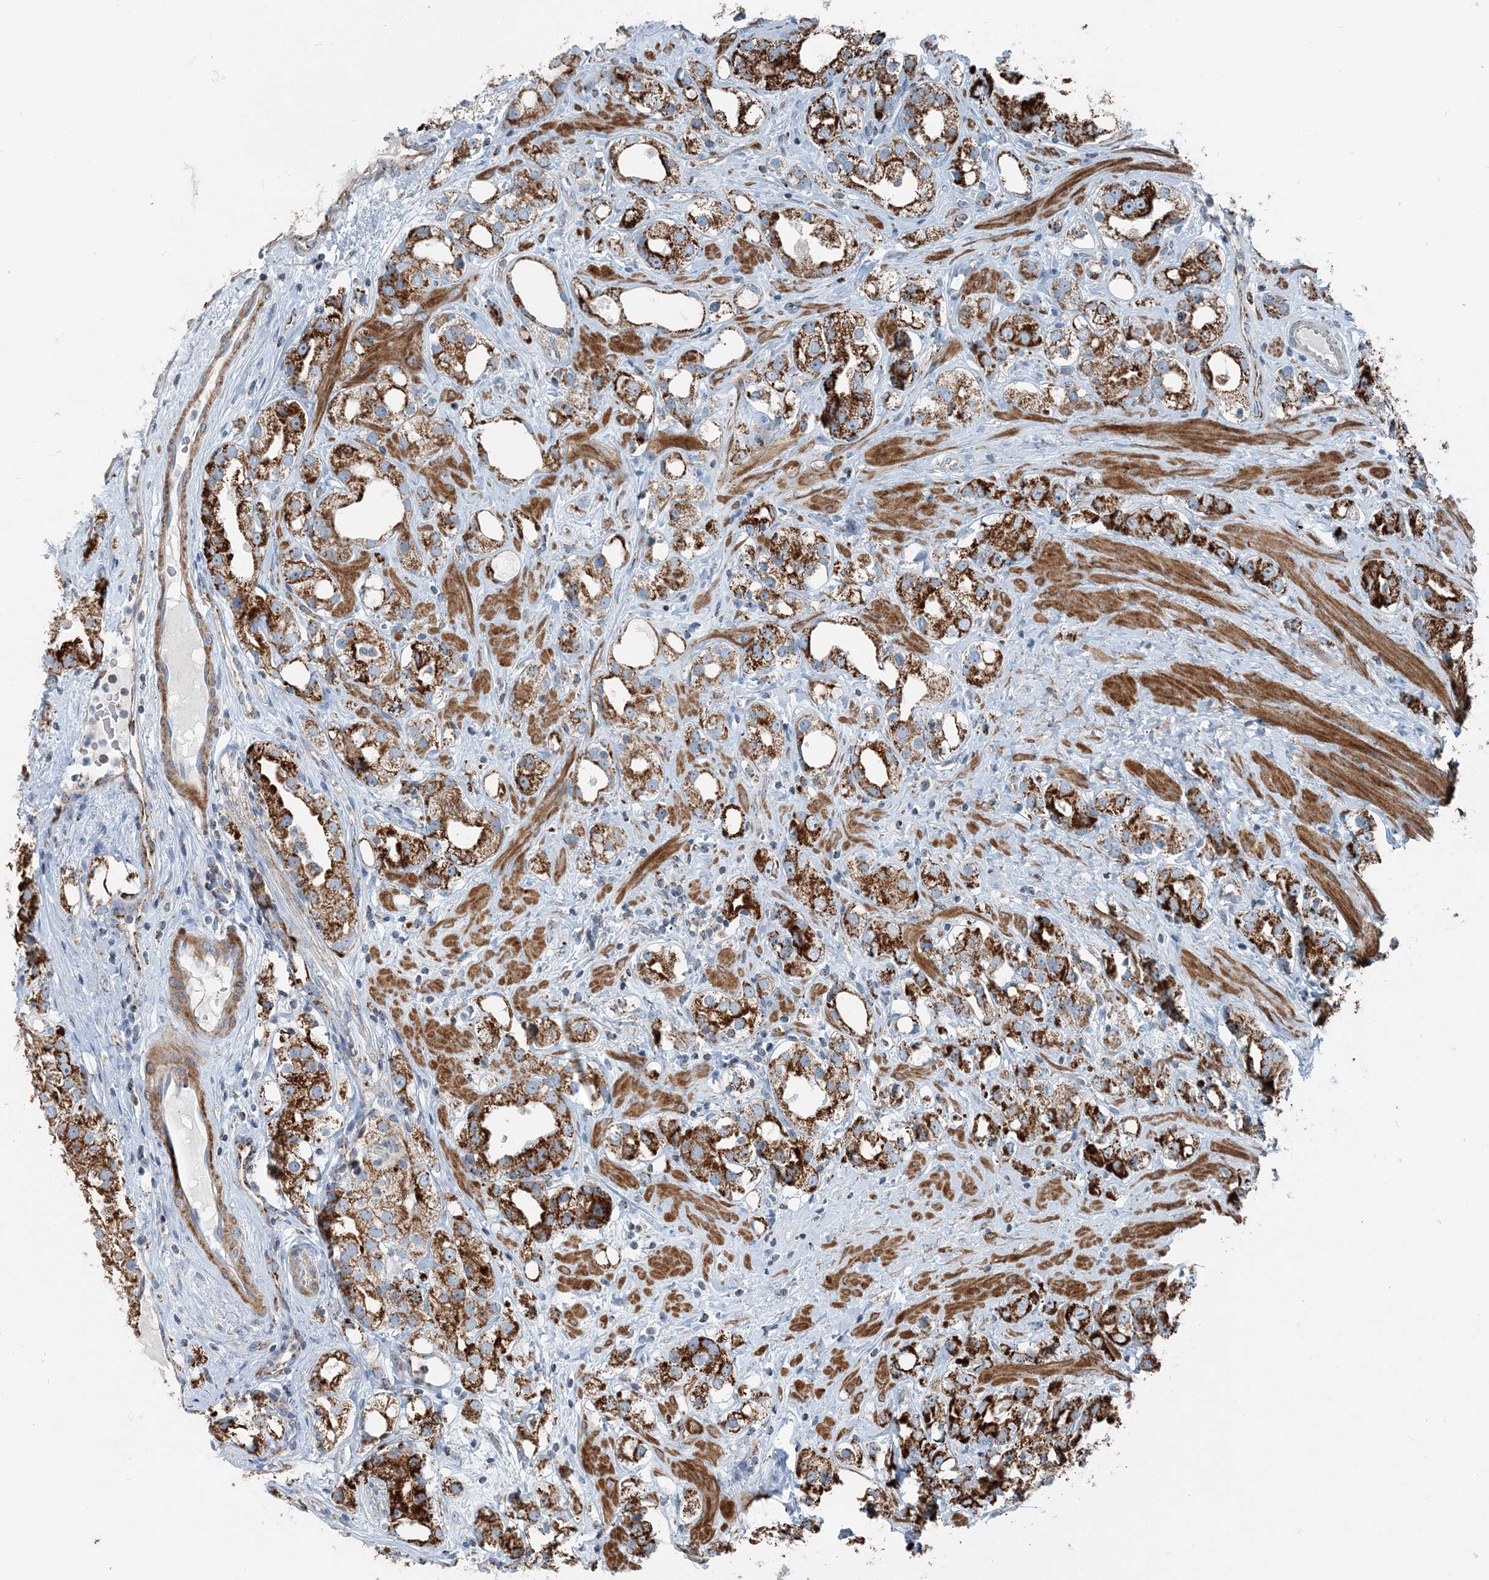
{"staining": {"intensity": "strong", "quantity": ">75%", "location": "cytoplasmic/membranous"}, "tissue": "prostate cancer", "cell_type": "Tumor cells", "image_type": "cancer", "snomed": [{"axis": "morphology", "description": "Adenocarcinoma, NOS"}, {"axis": "topography", "description": "Prostate"}], "caption": "Immunohistochemistry staining of prostate adenocarcinoma, which shows high levels of strong cytoplasmic/membranous staining in approximately >75% of tumor cells indicating strong cytoplasmic/membranous protein expression. The staining was performed using DAB (brown) for protein detection and nuclei were counterstained in hematoxylin (blue).", "gene": "INTU", "patient": {"sex": "male", "age": 79}}